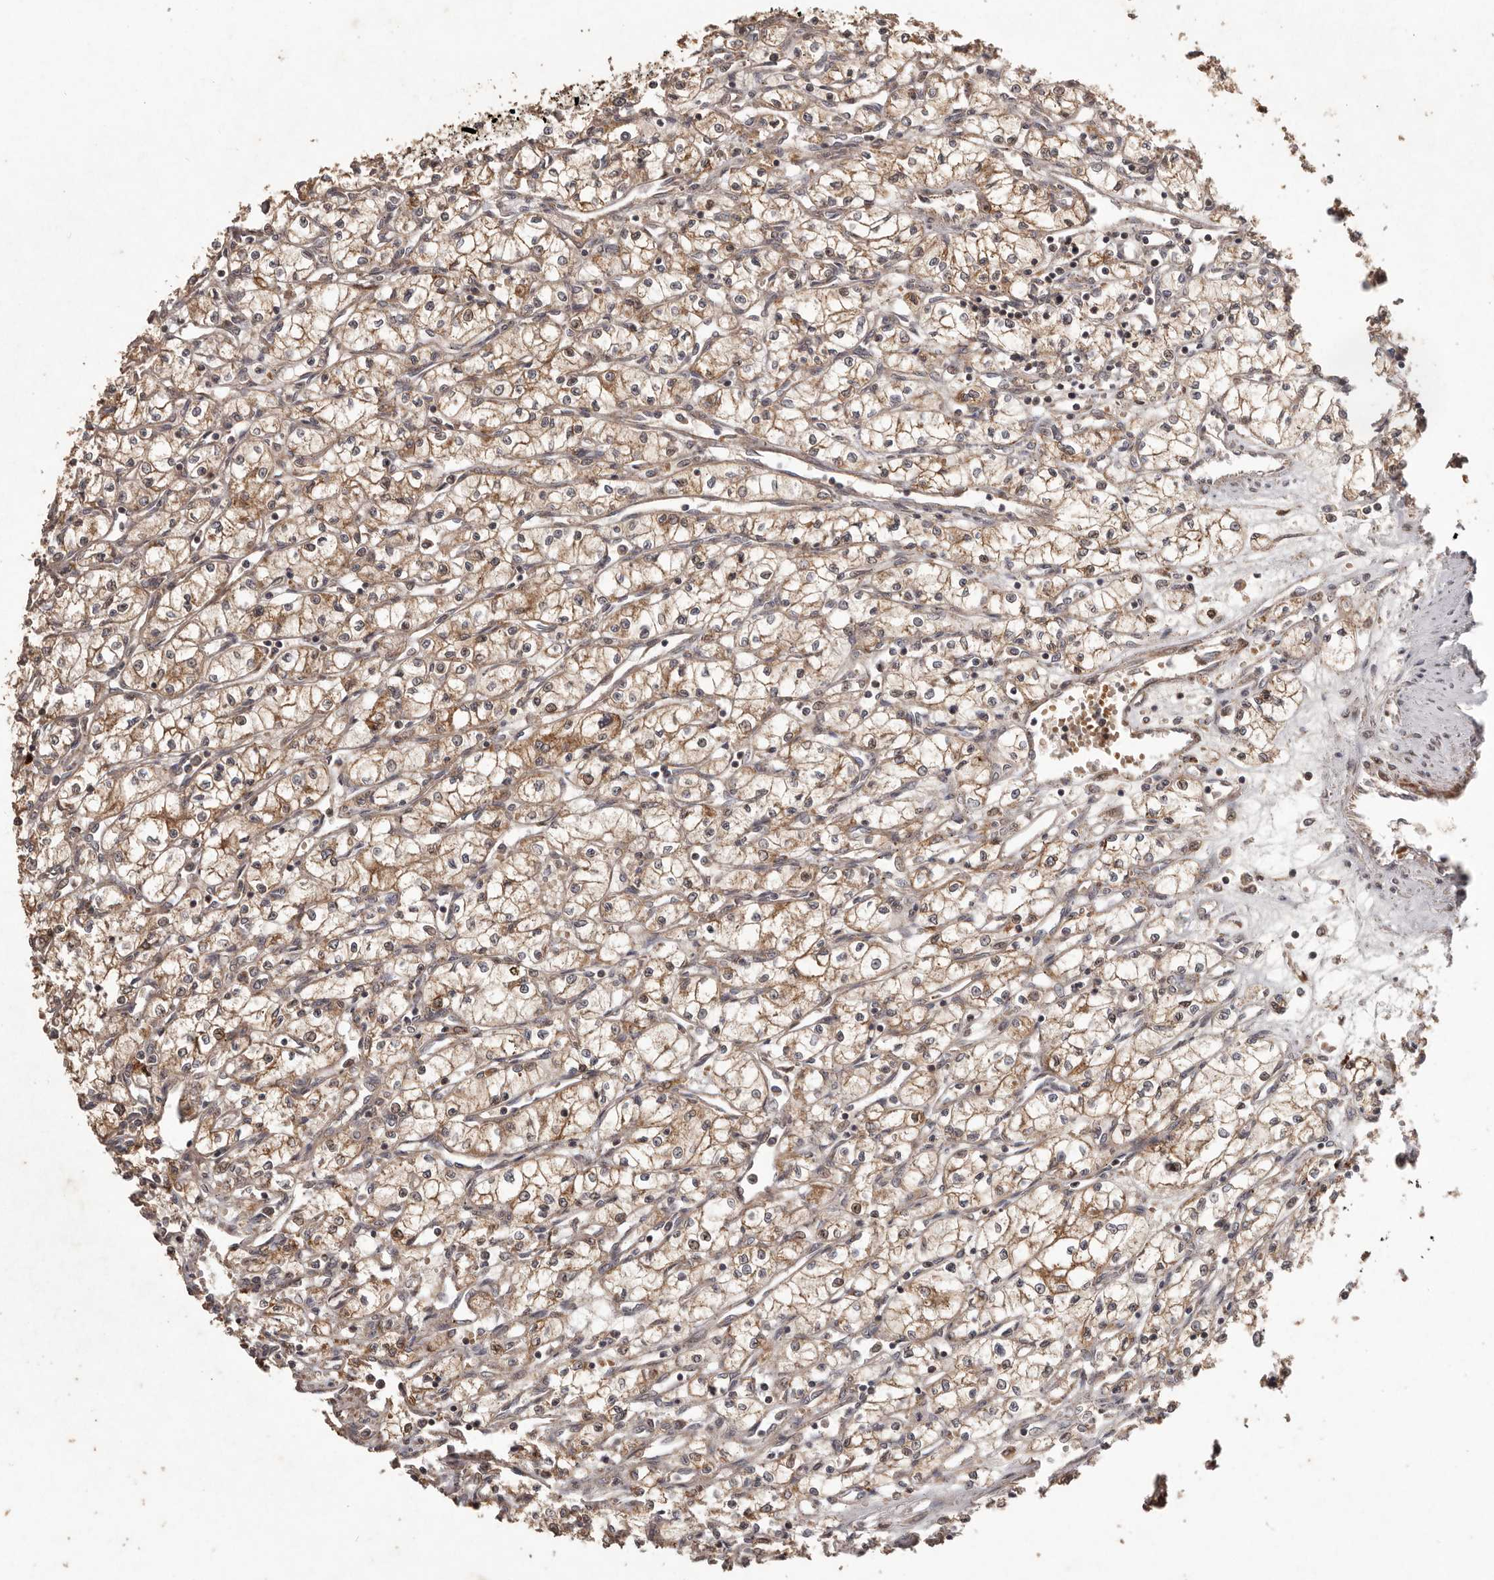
{"staining": {"intensity": "moderate", "quantity": ">75%", "location": "cytoplasmic/membranous"}, "tissue": "renal cancer", "cell_type": "Tumor cells", "image_type": "cancer", "snomed": [{"axis": "morphology", "description": "Adenocarcinoma, NOS"}, {"axis": "topography", "description": "Kidney"}], "caption": "Tumor cells demonstrate medium levels of moderate cytoplasmic/membranous expression in approximately >75% of cells in renal adenocarcinoma.", "gene": "PLOD2", "patient": {"sex": "male", "age": 59}}